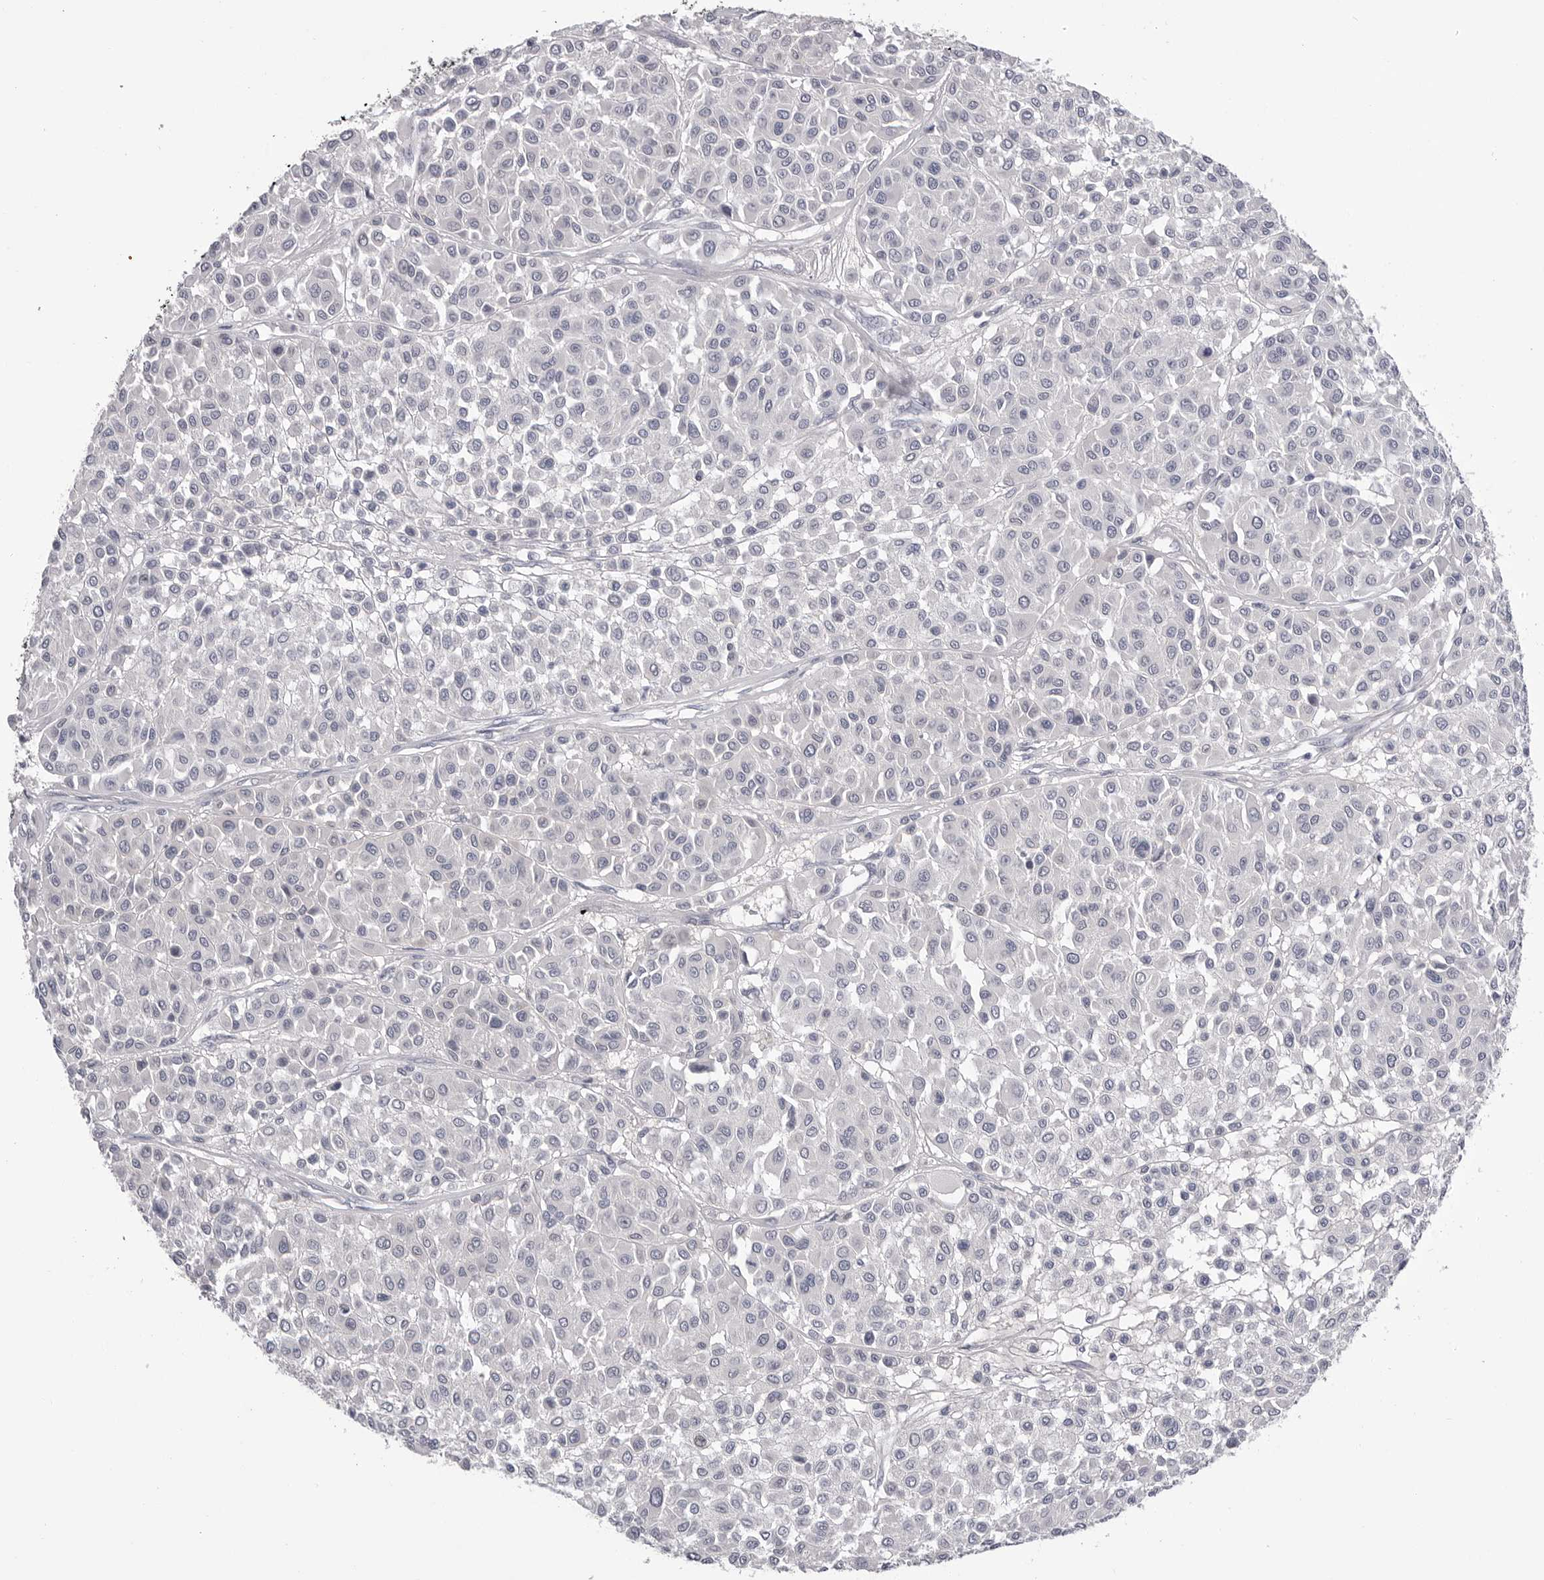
{"staining": {"intensity": "negative", "quantity": "none", "location": "none"}, "tissue": "melanoma", "cell_type": "Tumor cells", "image_type": "cancer", "snomed": [{"axis": "morphology", "description": "Malignant melanoma, Metastatic site"}, {"axis": "topography", "description": "Soft tissue"}], "caption": "Malignant melanoma (metastatic site) was stained to show a protein in brown. There is no significant expression in tumor cells. (DAB immunohistochemistry with hematoxylin counter stain).", "gene": "DLGAP3", "patient": {"sex": "male", "age": 41}}